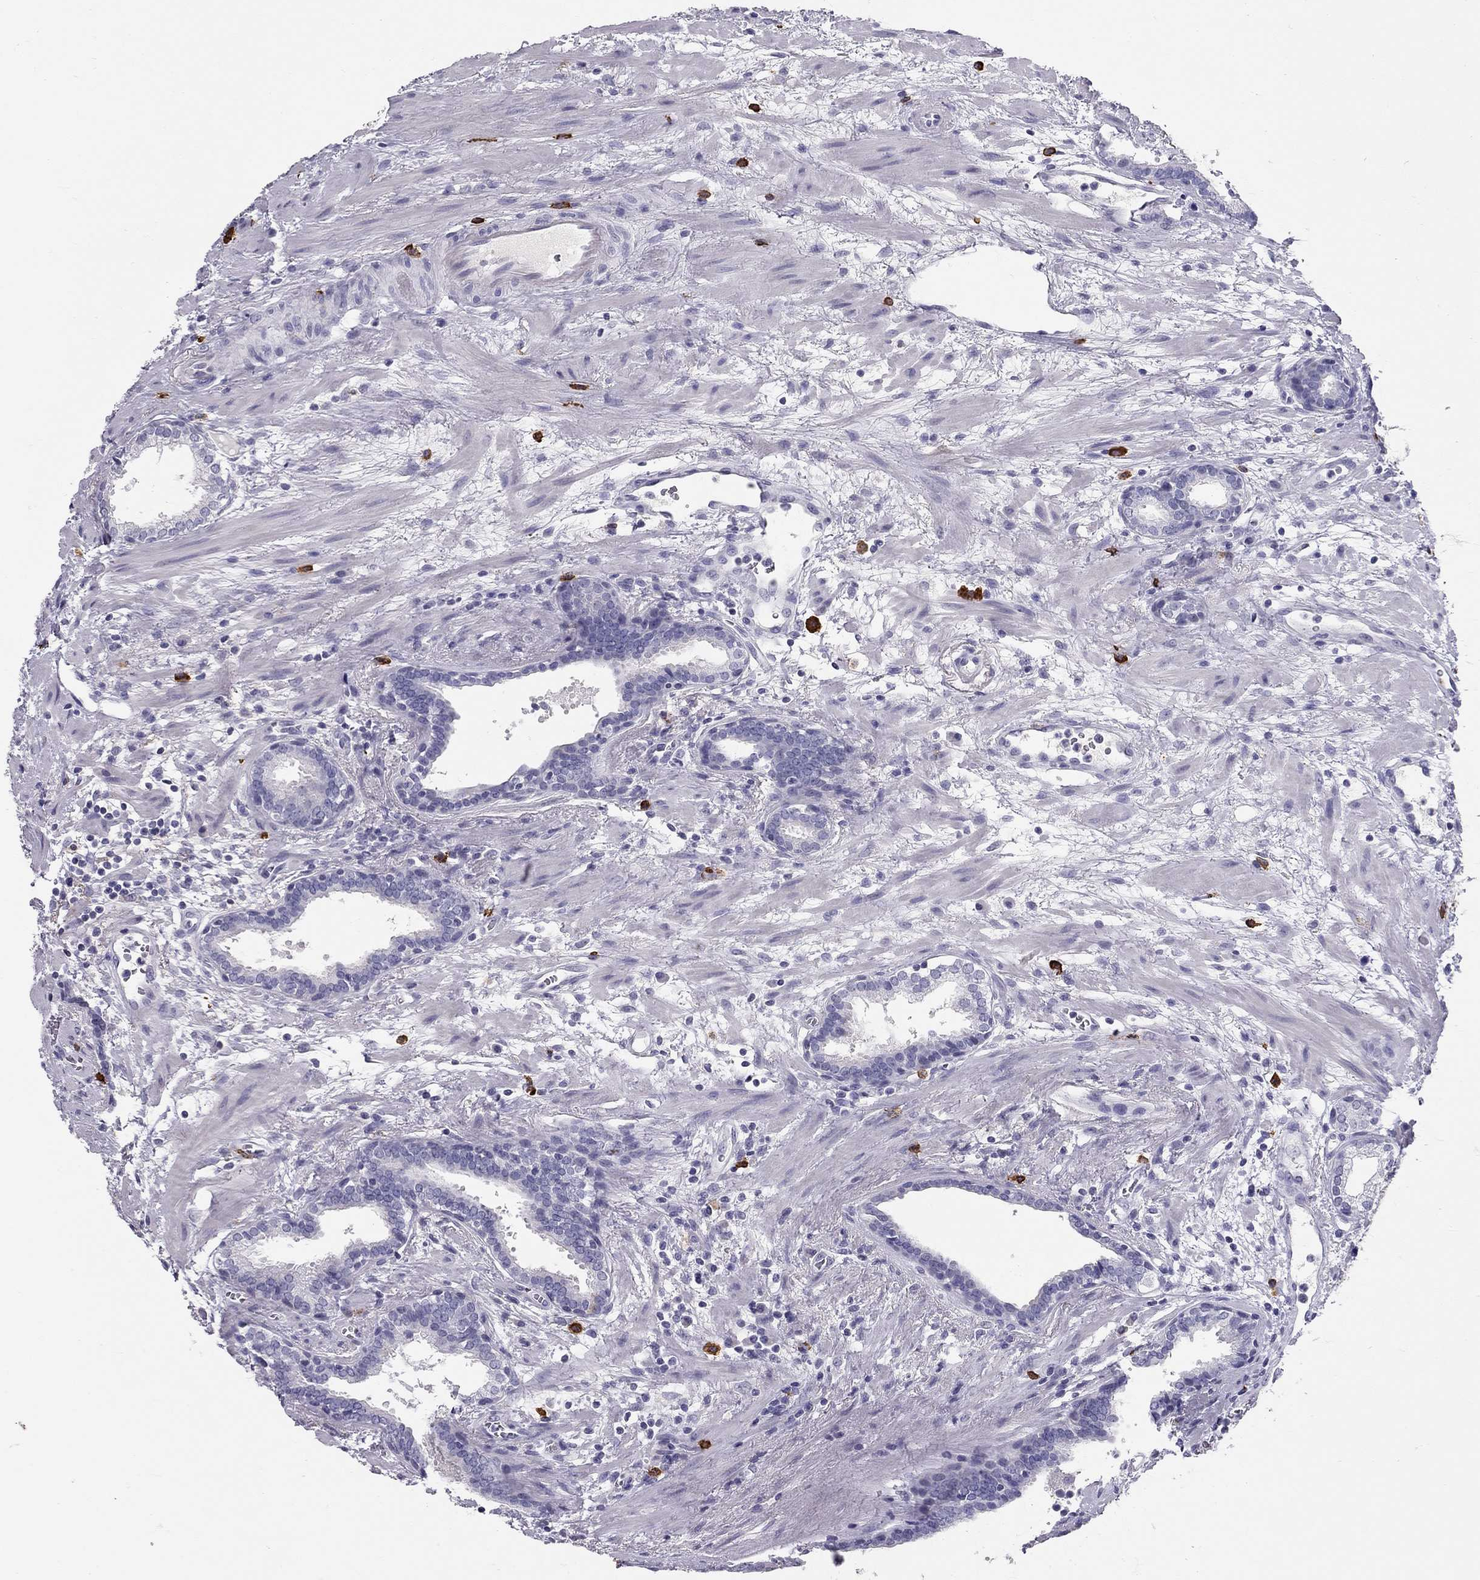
{"staining": {"intensity": "negative", "quantity": "none", "location": "none"}, "tissue": "prostate cancer", "cell_type": "Tumor cells", "image_type": "cancer", "snomed": [{"axis": "morphology", "description": "Adenocarcinoma, NOS"}, {"axis": "topography", "description": "Prostate"}], "caption": "Tumor cells show no significant protein staining in prostate cancer. The staining was performed using DAB to visualize the protein expression in brown, while the nuclei were stained in blue with hematoxylin (Magnification: 20x).", "gene": "IL17REL", "patient": {"sex": "male", "age": 66}}